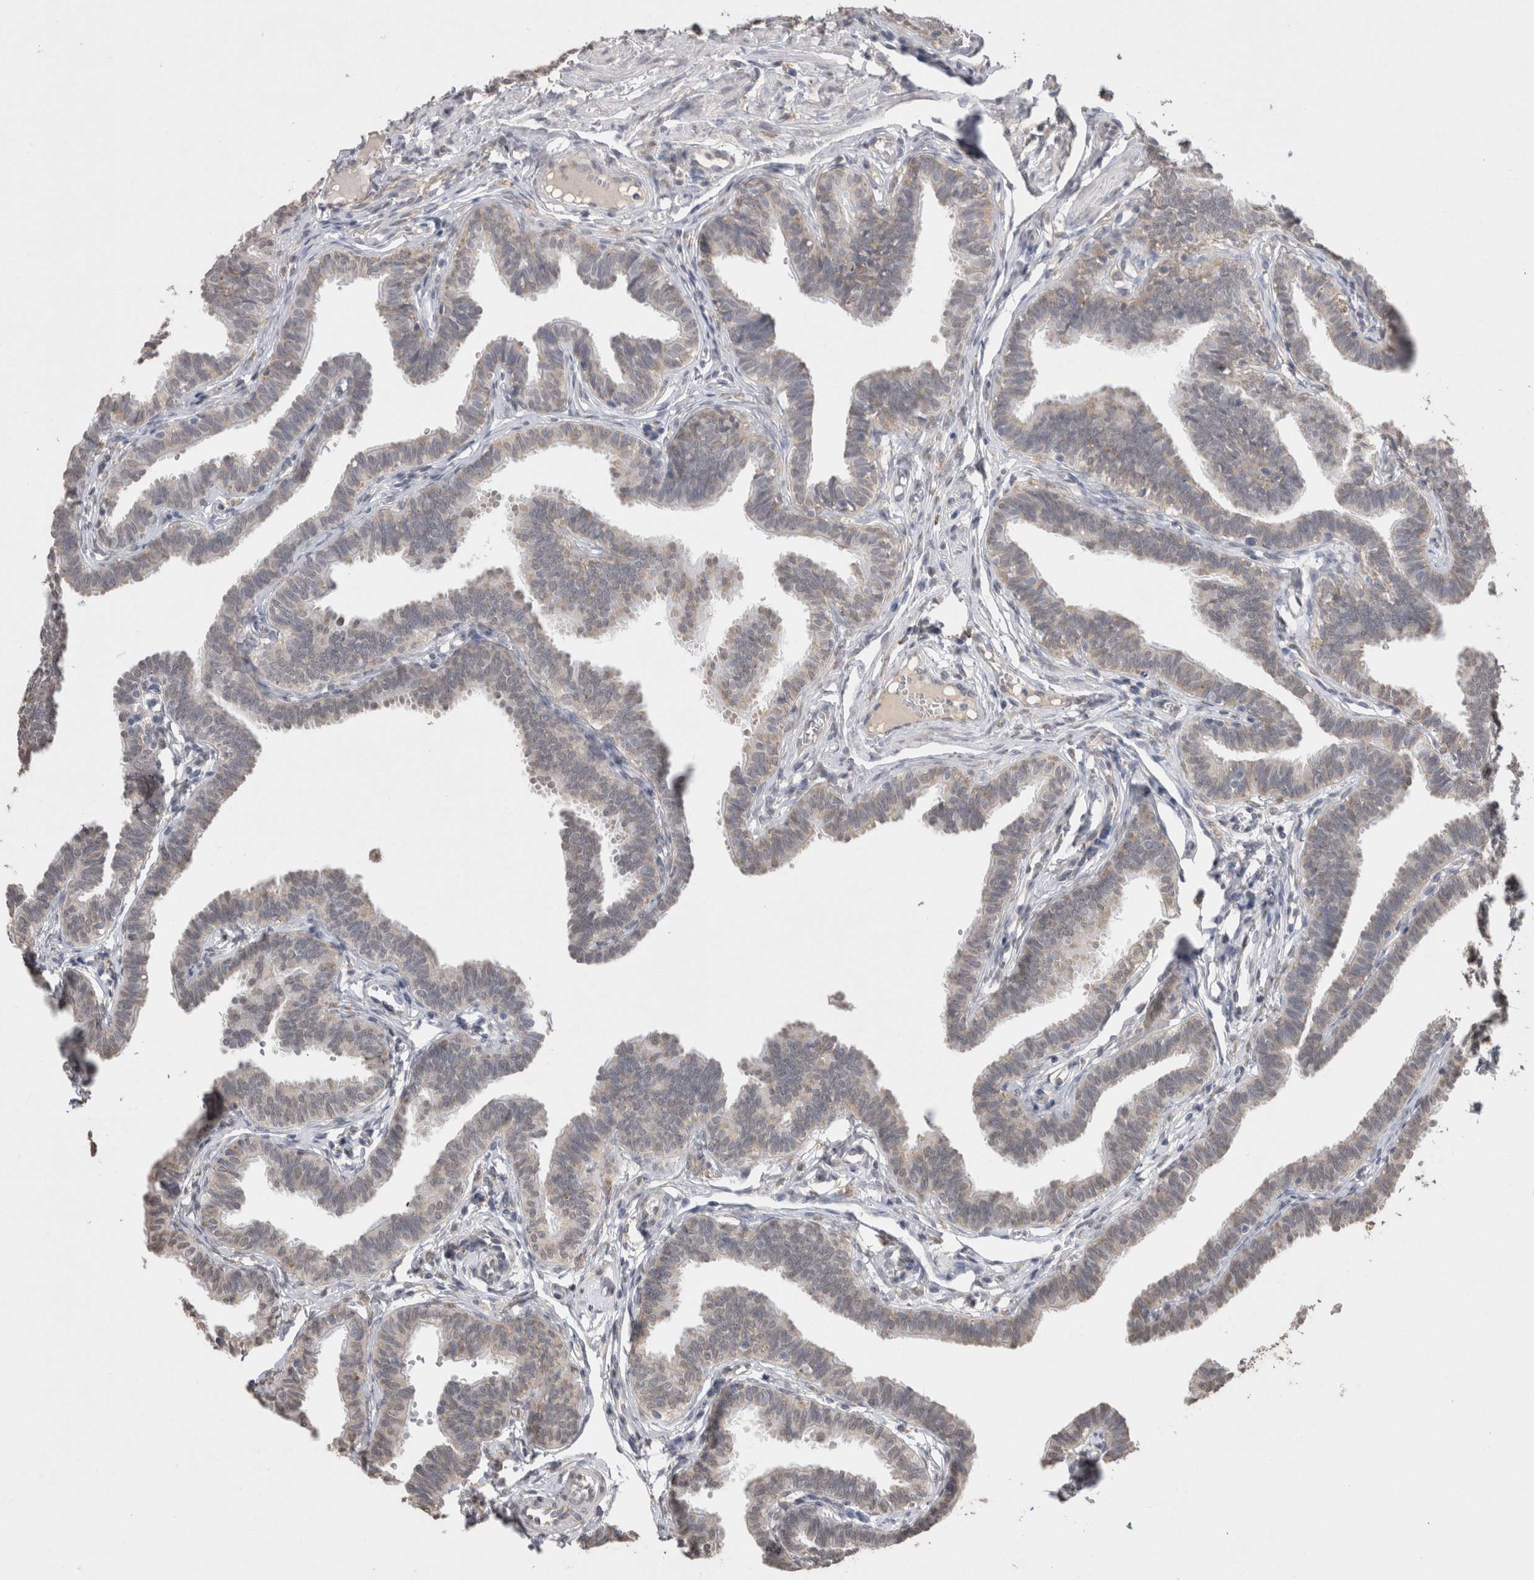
{"staining": {"intensity": "weak", "quantity": "<25%", "location": "cytoplasmic/membranous"}, "tissue": "fallopian tube", "cell_type": "Glandular cells", "image_type": "normal", "snomed": [{"axis": "morphology", "description": "Normal tissue, NOS"}, {"axis": "topography", "description": "Fallopian tube"}, {"axis": "topography", "description": "Ovary"}], "caption": "This is an immunohistochemistry histopathology image of normal fallopian tube. There is no staining in glandular cells.", "gene": "NOMO1", "patient": {"sex": "female", "age": 23}}